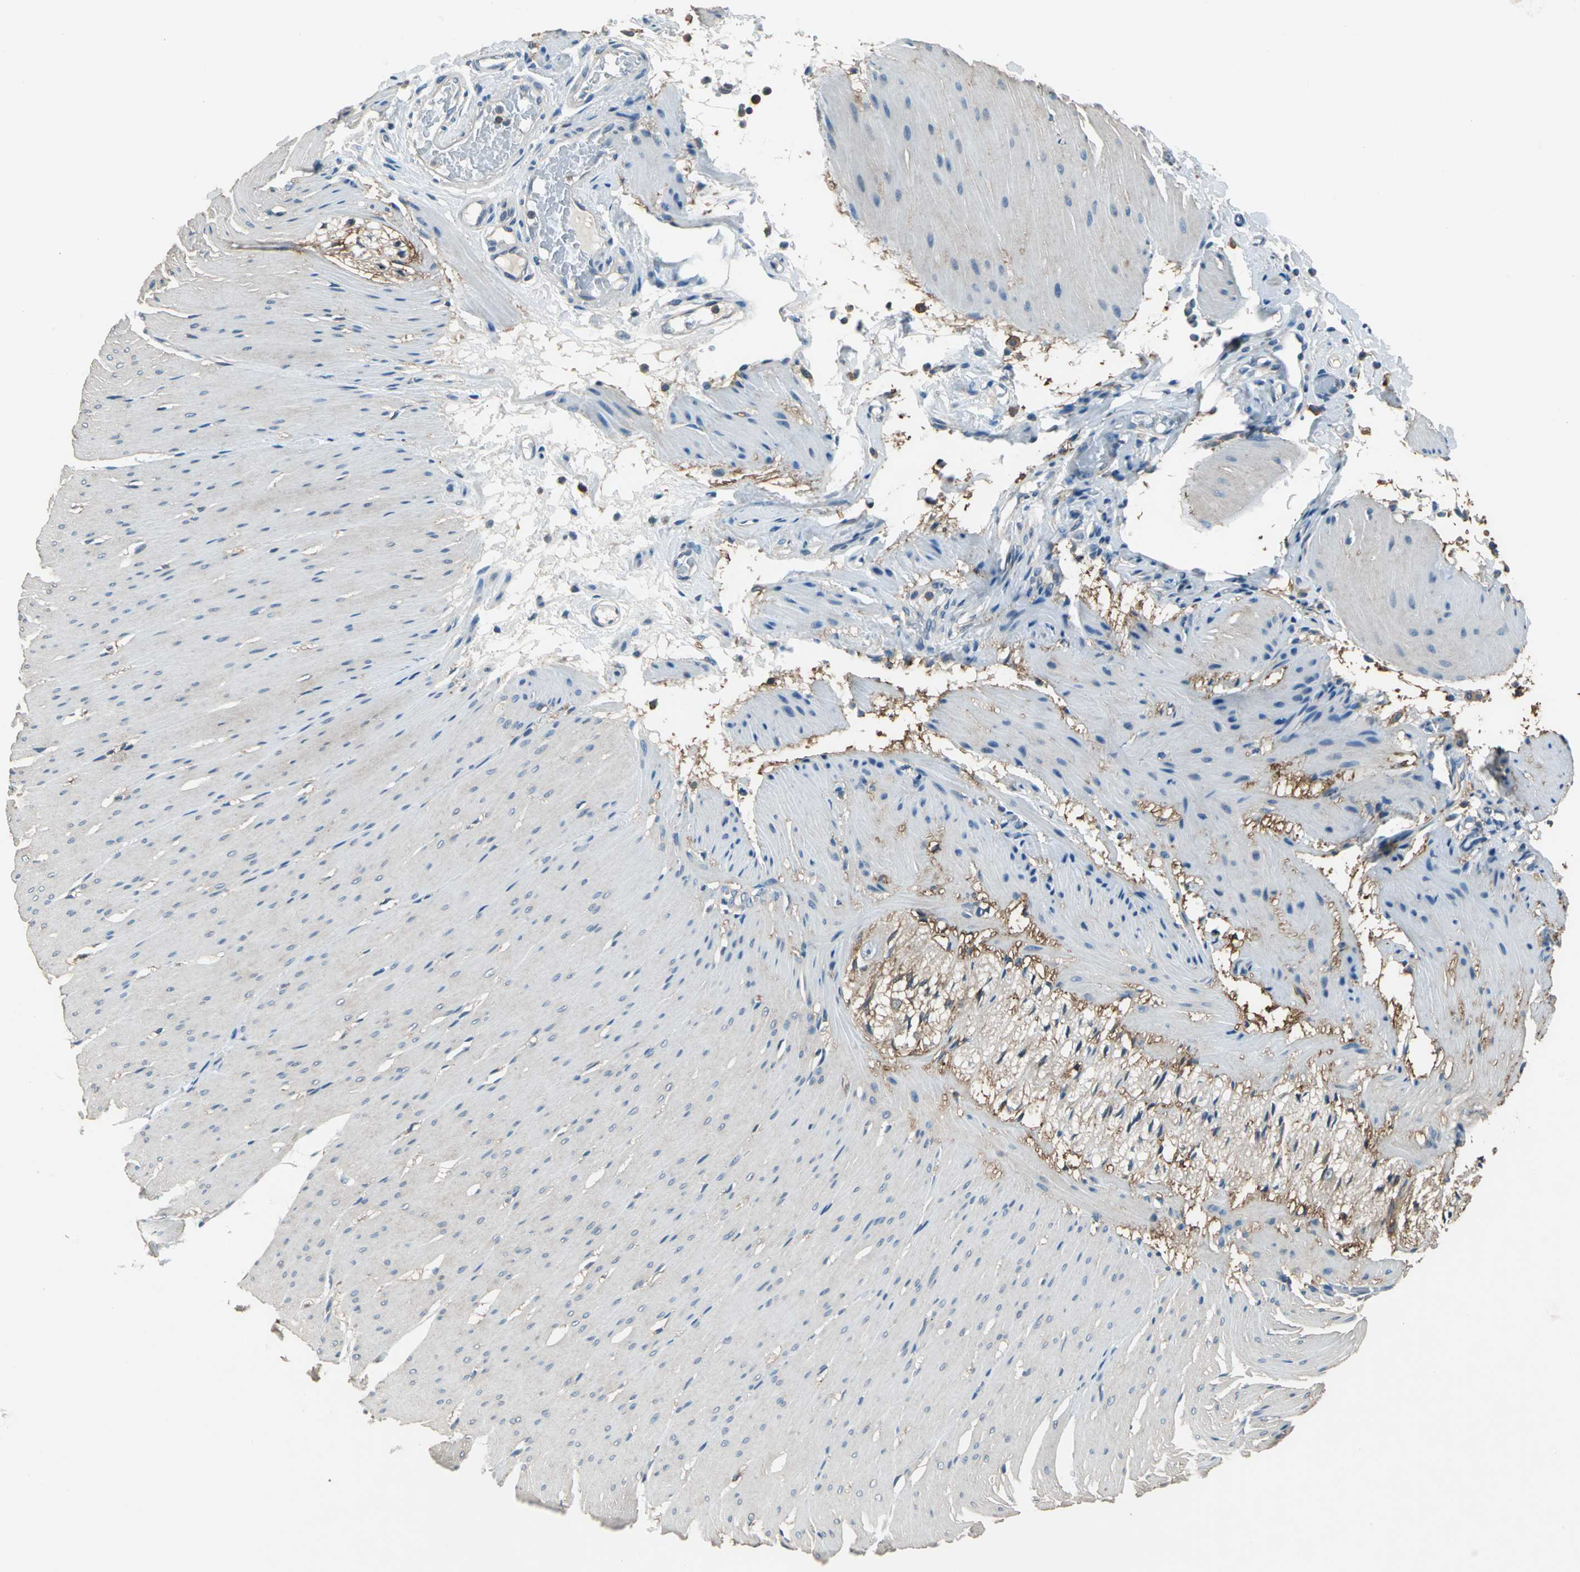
{"staining": {"intensity": "weak", "quantity": "<25%", "location": "cytoplasmic/membranous"}, "tissue": "smooth muscle", "cell_type": "Smooth muscle cells", "image_type": "normal", "snomed": [{"axis": "morphology", "description": "Normal tissue, NOS"}, {"axis": "topography", "description": "Smooth muscle"}, {"axis": "topography", "description": "Colon"}], "caption": "A micrograph of human smooth muscle is negative for staining in smooth muscle cells. (Immunohistochemistry, brightfield microscopy, high magnification).", "gene": "PRKCA", "patient": {"sex": "male", "age": 67}}